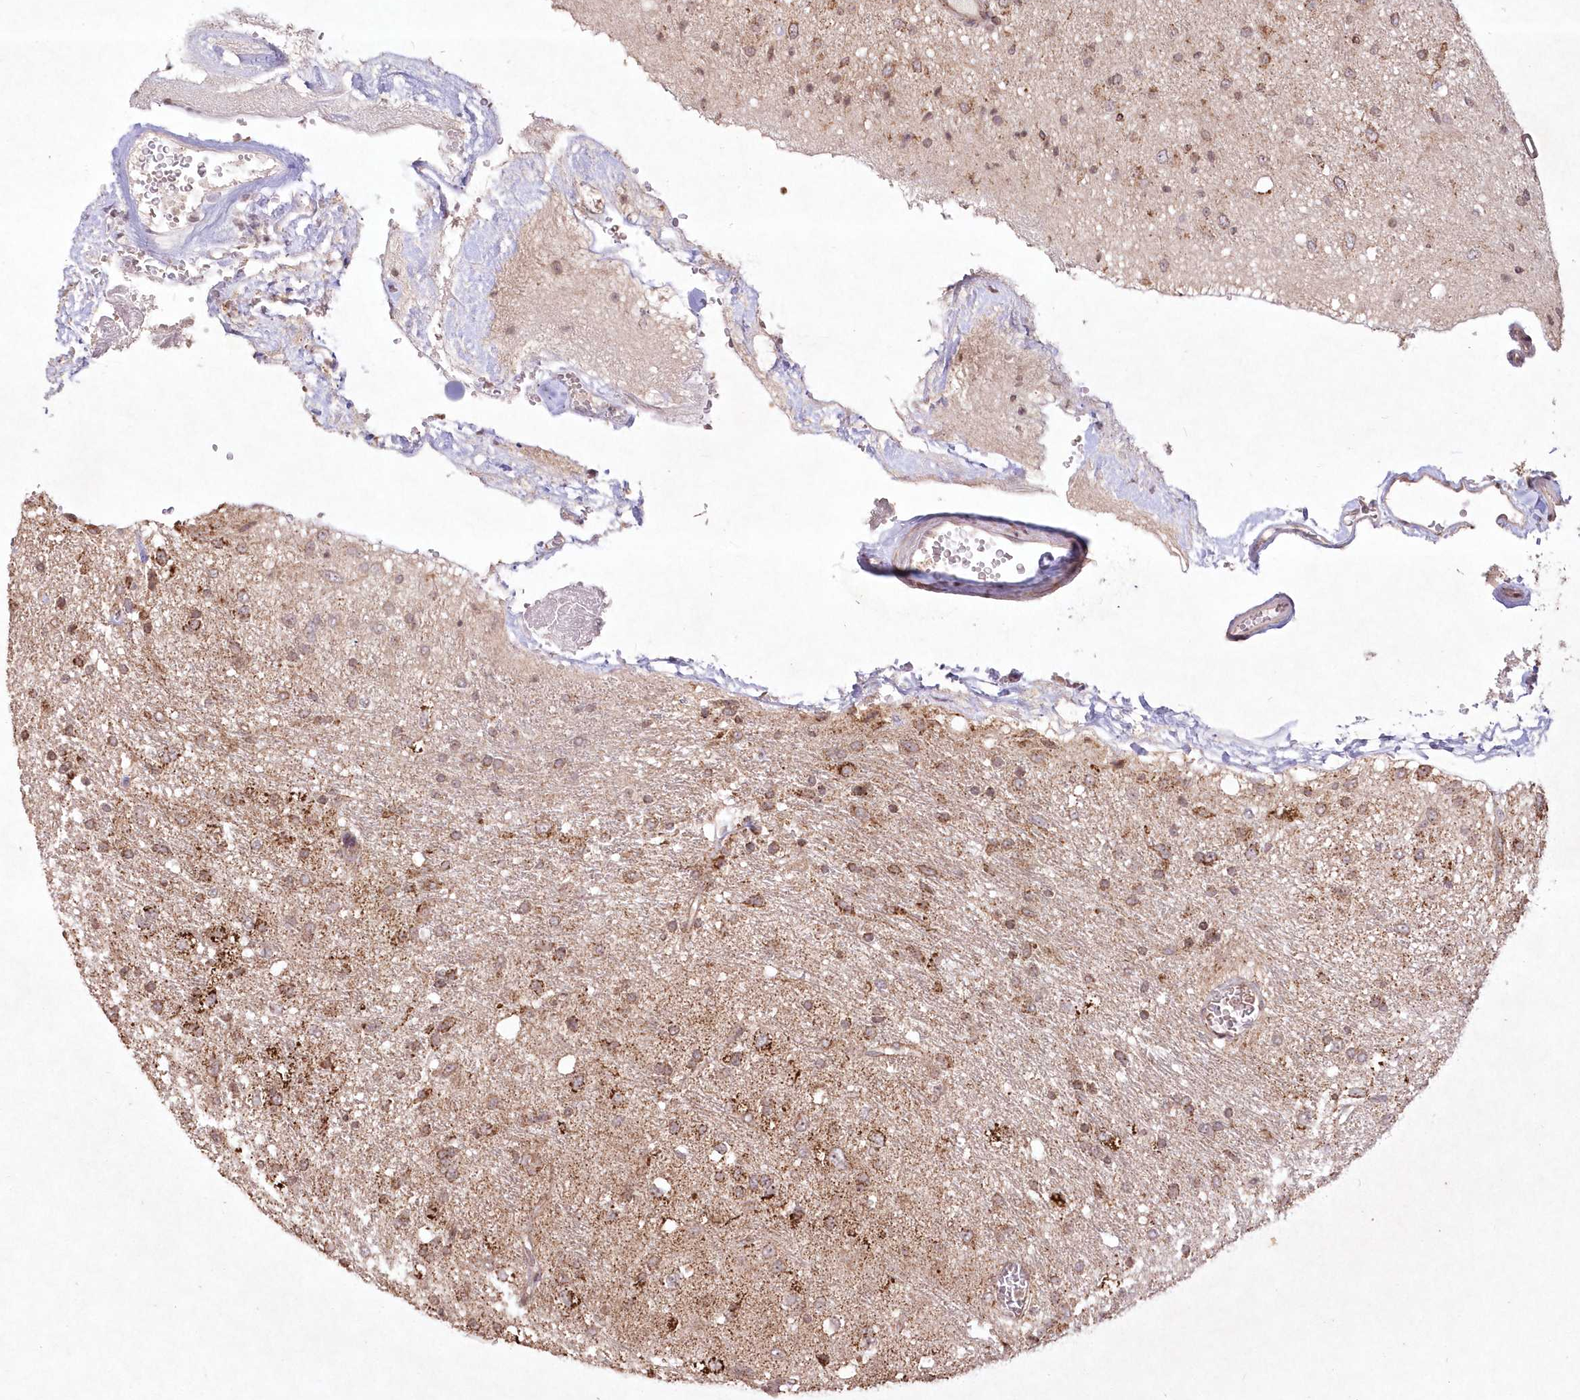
{"staining": {"intensity": "strong", "quantity": "25%-75%", "location": "cytoplasmic/membranous"}, "tissue": "glioma", "cell_type": "Tumor cells", "image_type": "cancer", "snomed": [{"axis": "morphology", "description": "Glioma, malignant, Low grade"}, {"axis": "topography", "description": "Brain"}], "caption": "Immunohistochemistry (IHC) staining of glioma, which shows high levels of strong cytoplasmic/membranous positivity in about 25%-75% of tumor cells indicating strong cytoplasmic/membranous protein expression. The staining was performed using DAB (3,3'-diaminobenzidine) (brown) for protein detection and nuclei were counterstained in hematoxylin (blue).", "gene": "LRPPRC", "patient": {"sex": "male", "age": 77}}